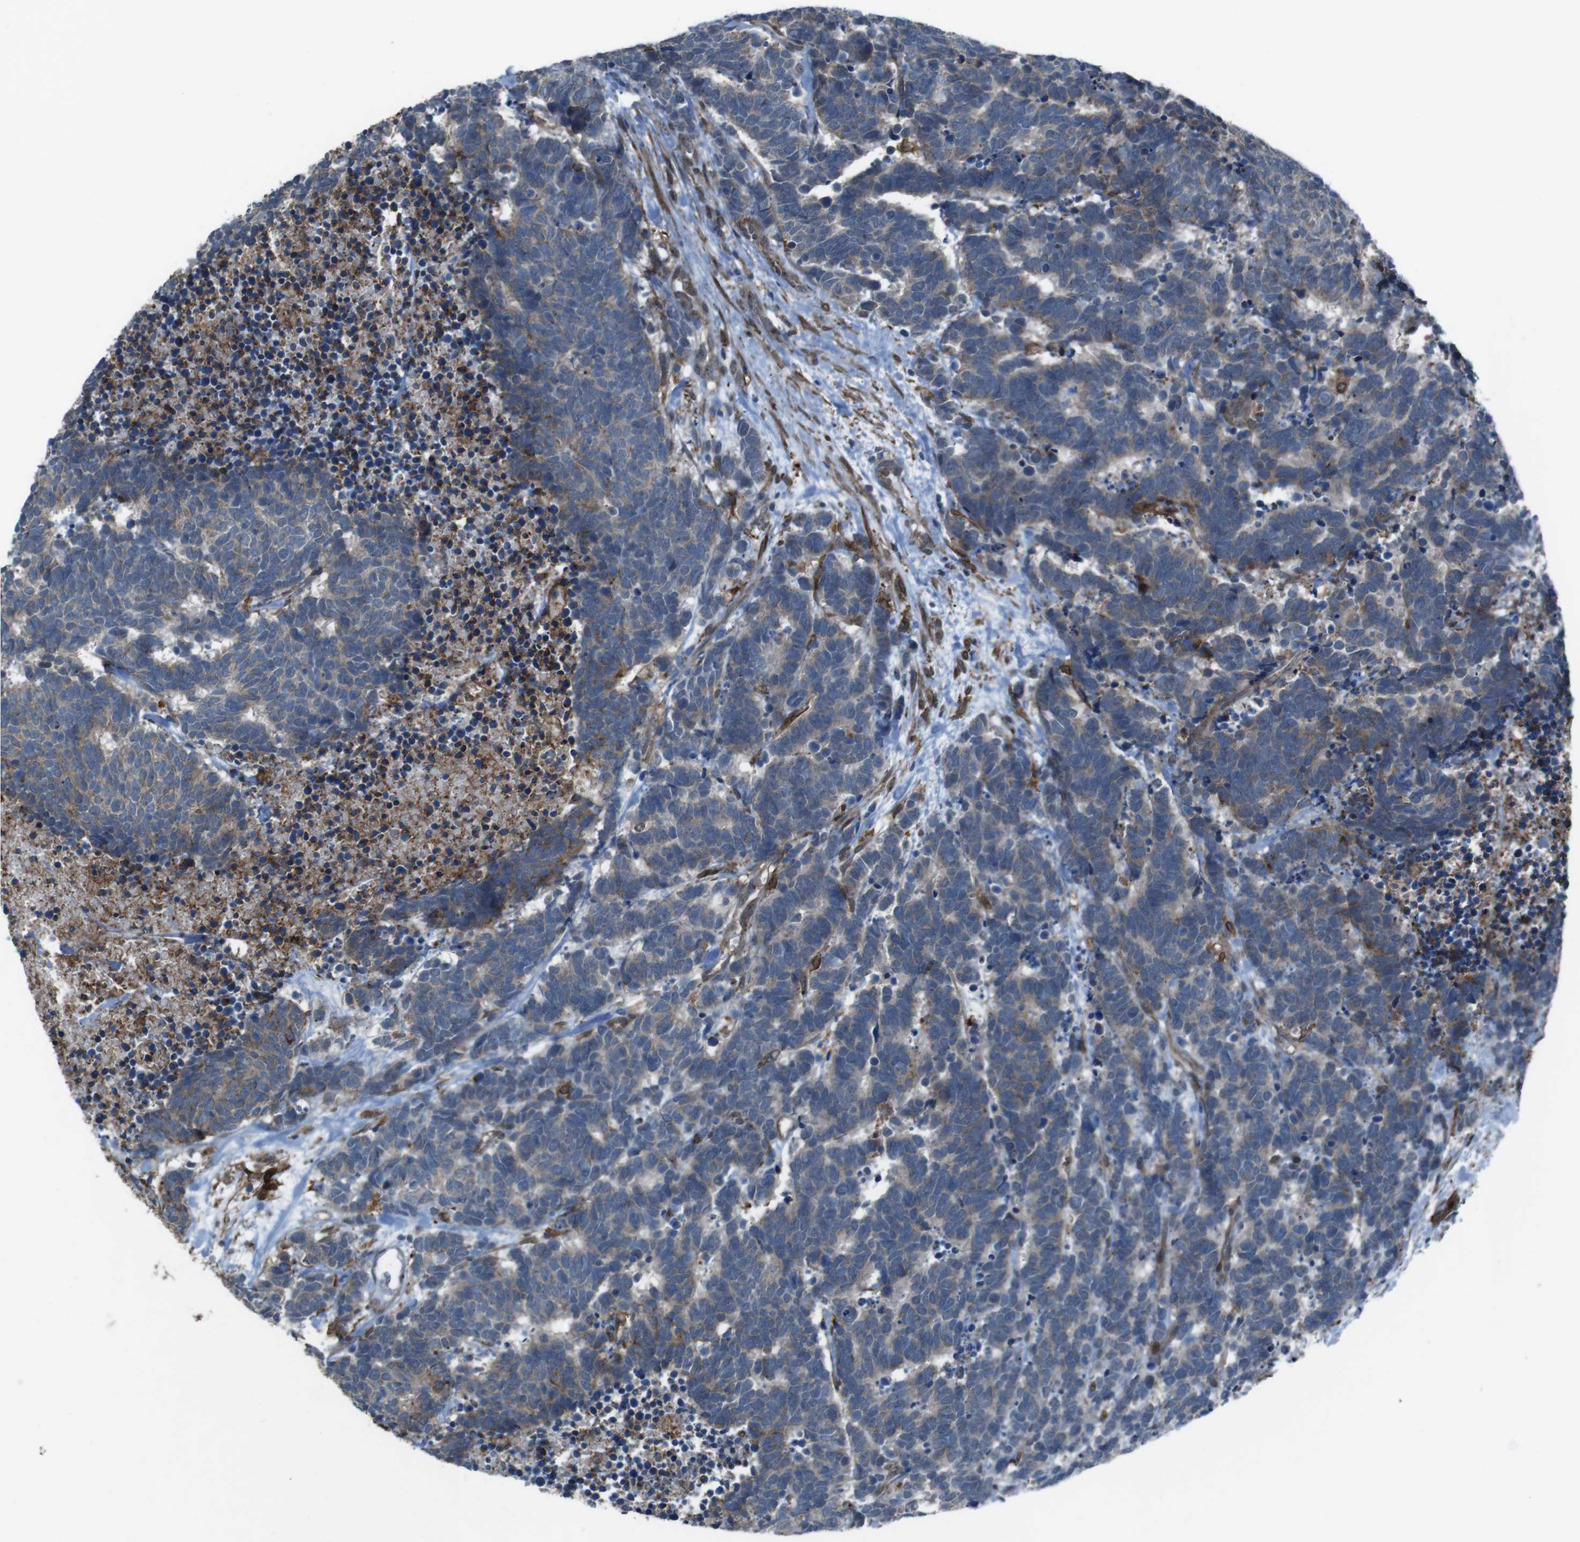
{"staining": {"intensity": "weak", "quantity": "25%-75%", "location": "cytoplasmic/membranous"}, "tissue": "carcinoid", "cell_type": "Tumor cells", "image_type": "cancer", "snomed": [{"axis": "morphology", "description": "Carcinoma, NOS"}, {"axis": "morphology", "description": "Carcinoid, malignant, NOS"}, {"axis": "topography", "description": "Urinary bladder"}], "caption": "Protein analysis of carcinoma tissue demonstrates weak cytoplasmic/membranous expression in approximately 25%-75% of tumor cells. Immunohistochemistry (ihc) stains the protein in brown and the nuclei are stained blue.", "gene": "GDF10", "patient": {"sex": "male", "age": 57}}